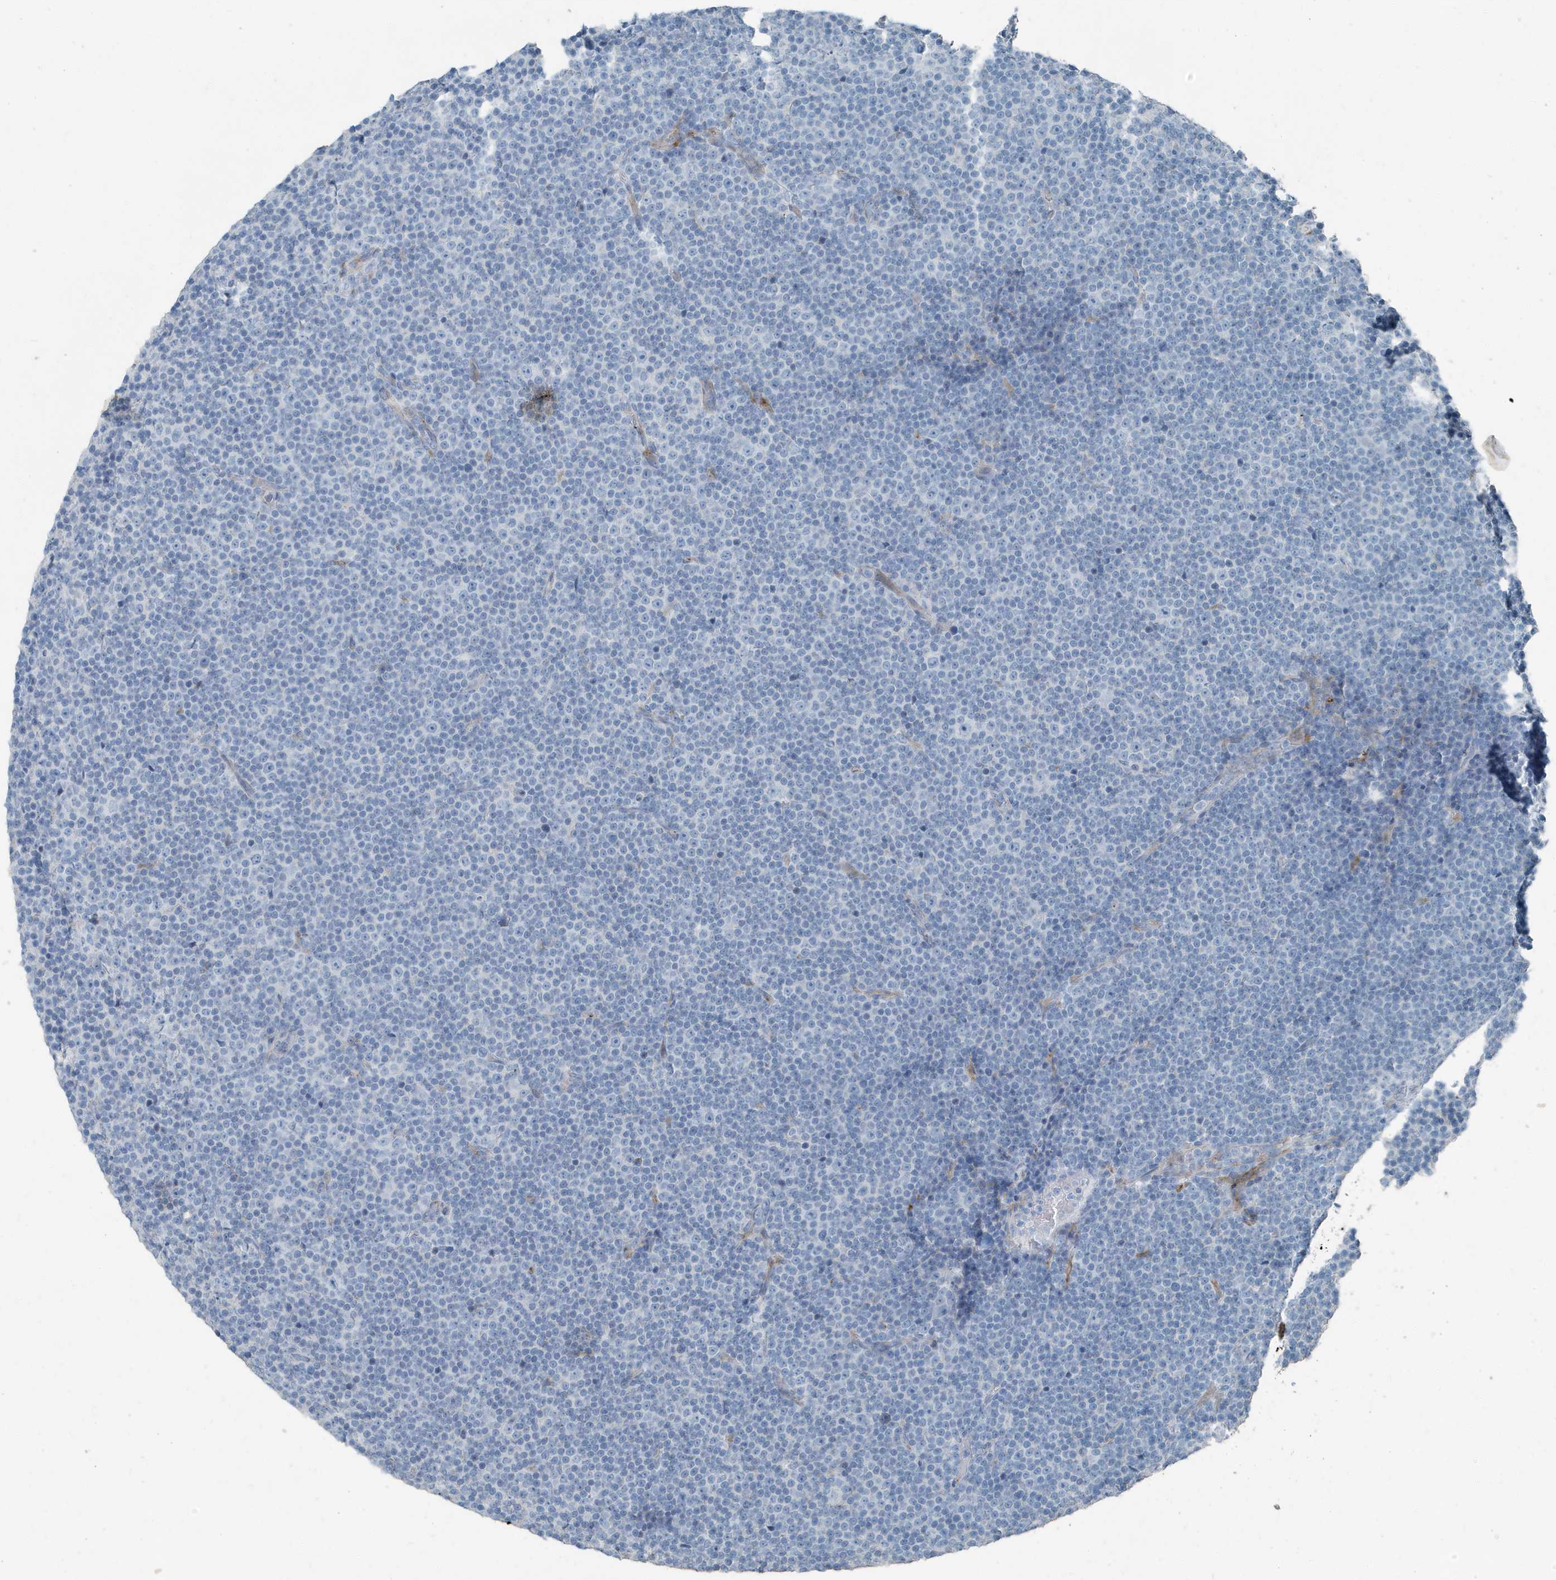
{"staining": {"intensity": "negative", "quantity": "none", "location": "none"}, "tissue": "lymphoma", "cell_type": "Tumor cells", "image_type": "cancer", "snomed": [{"axis": "morphology", "description": "Malignant lymphoma, non-Hodgkin's type, Low grade"}, {"axis": "topography", "description": "Lymph node"}], "caption": "Lymphoma was stained to show a protein in brown. There is no significant expression in tumor cells.", "gene": "FAM162A", "patient": {"sex": "female", "age": 67}}